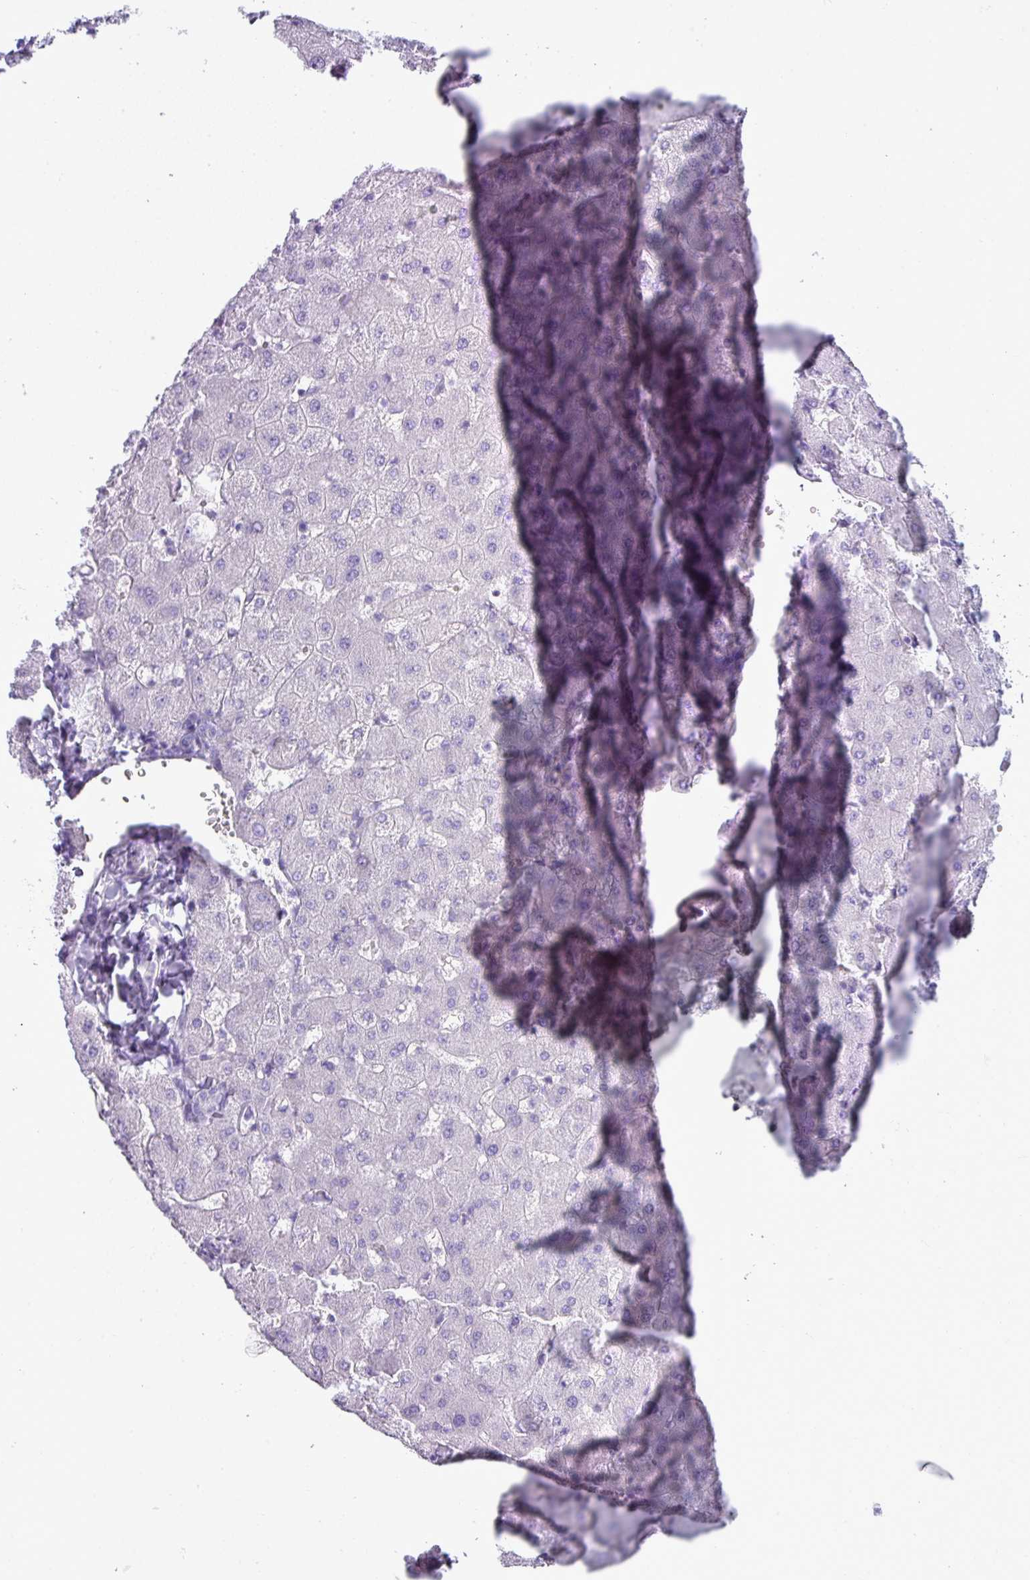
{"staining": {"intensity": "negative", "quantity": "none", "location": "none"}, "tissue": "liver", "cell_type": "Cholangiocytes", "image_type": "normal", "snomed": [{"axis": "morphology", "description": "Normal tissue, NOS"}, {"axis": "topography", "description": "Liver"}], "caption": "A high-resolution histopathology image shows IHC staining of benign liver, which exhibits no significant positivity in cholangiocytes.", "gene": "ABCC5", "patient": {"sex": "female", "age": 63}}